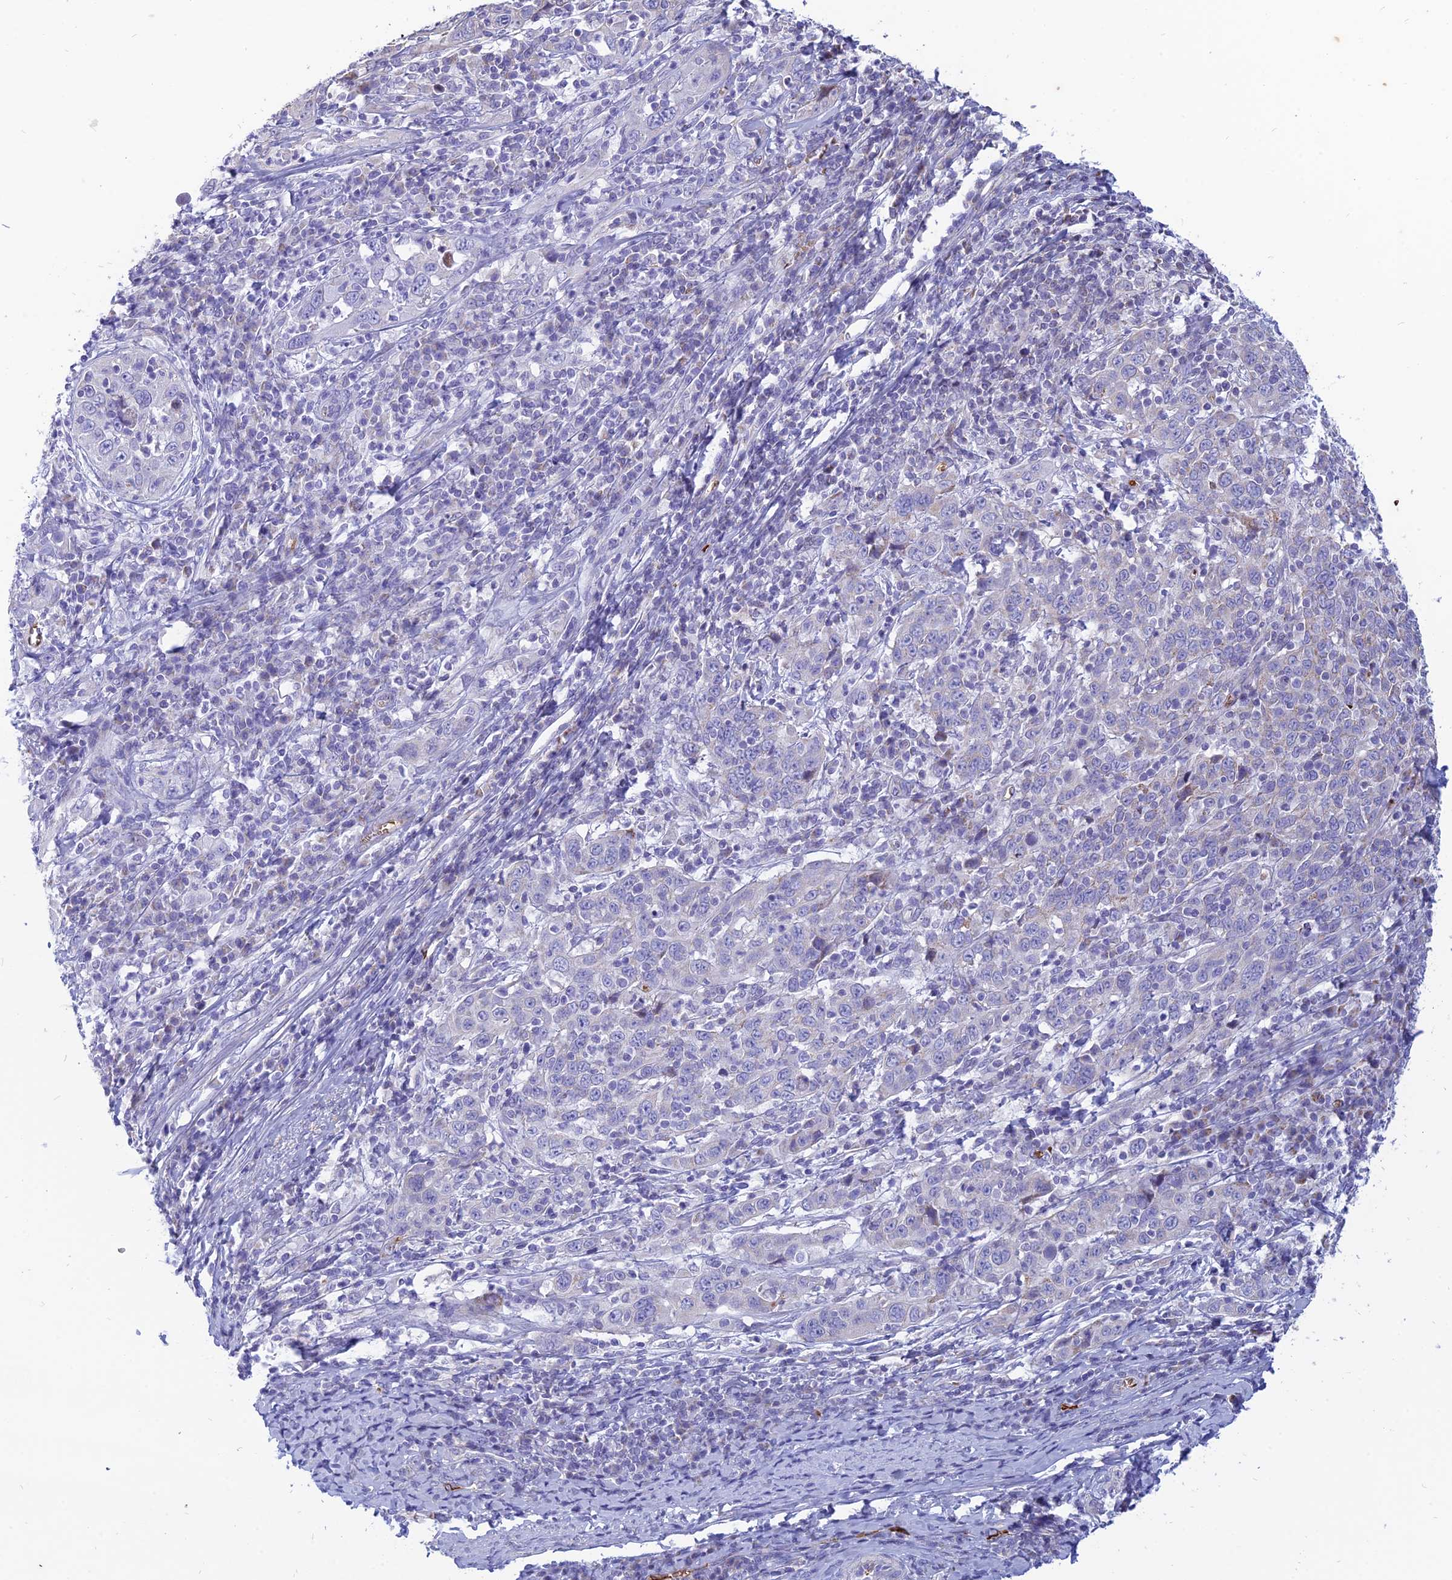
{"staining": {"intensity": "negative", "quantity": "none", "location": "none"}, "tissue": "cervical cancer", "cell_type": "Tumor cells", "image_type": "cancer", "snomed": [{"axis": "morphology", "description": "Squamous cell carcinoma, NOS"}, {"axis": "topography", "description": "Cervix"}], "caption": "There is no significant staining in tumor cells of squamous cell carcinoma (cervical).", "gene": "HHAT", "patient": {"sex": "female", "age": 46}}